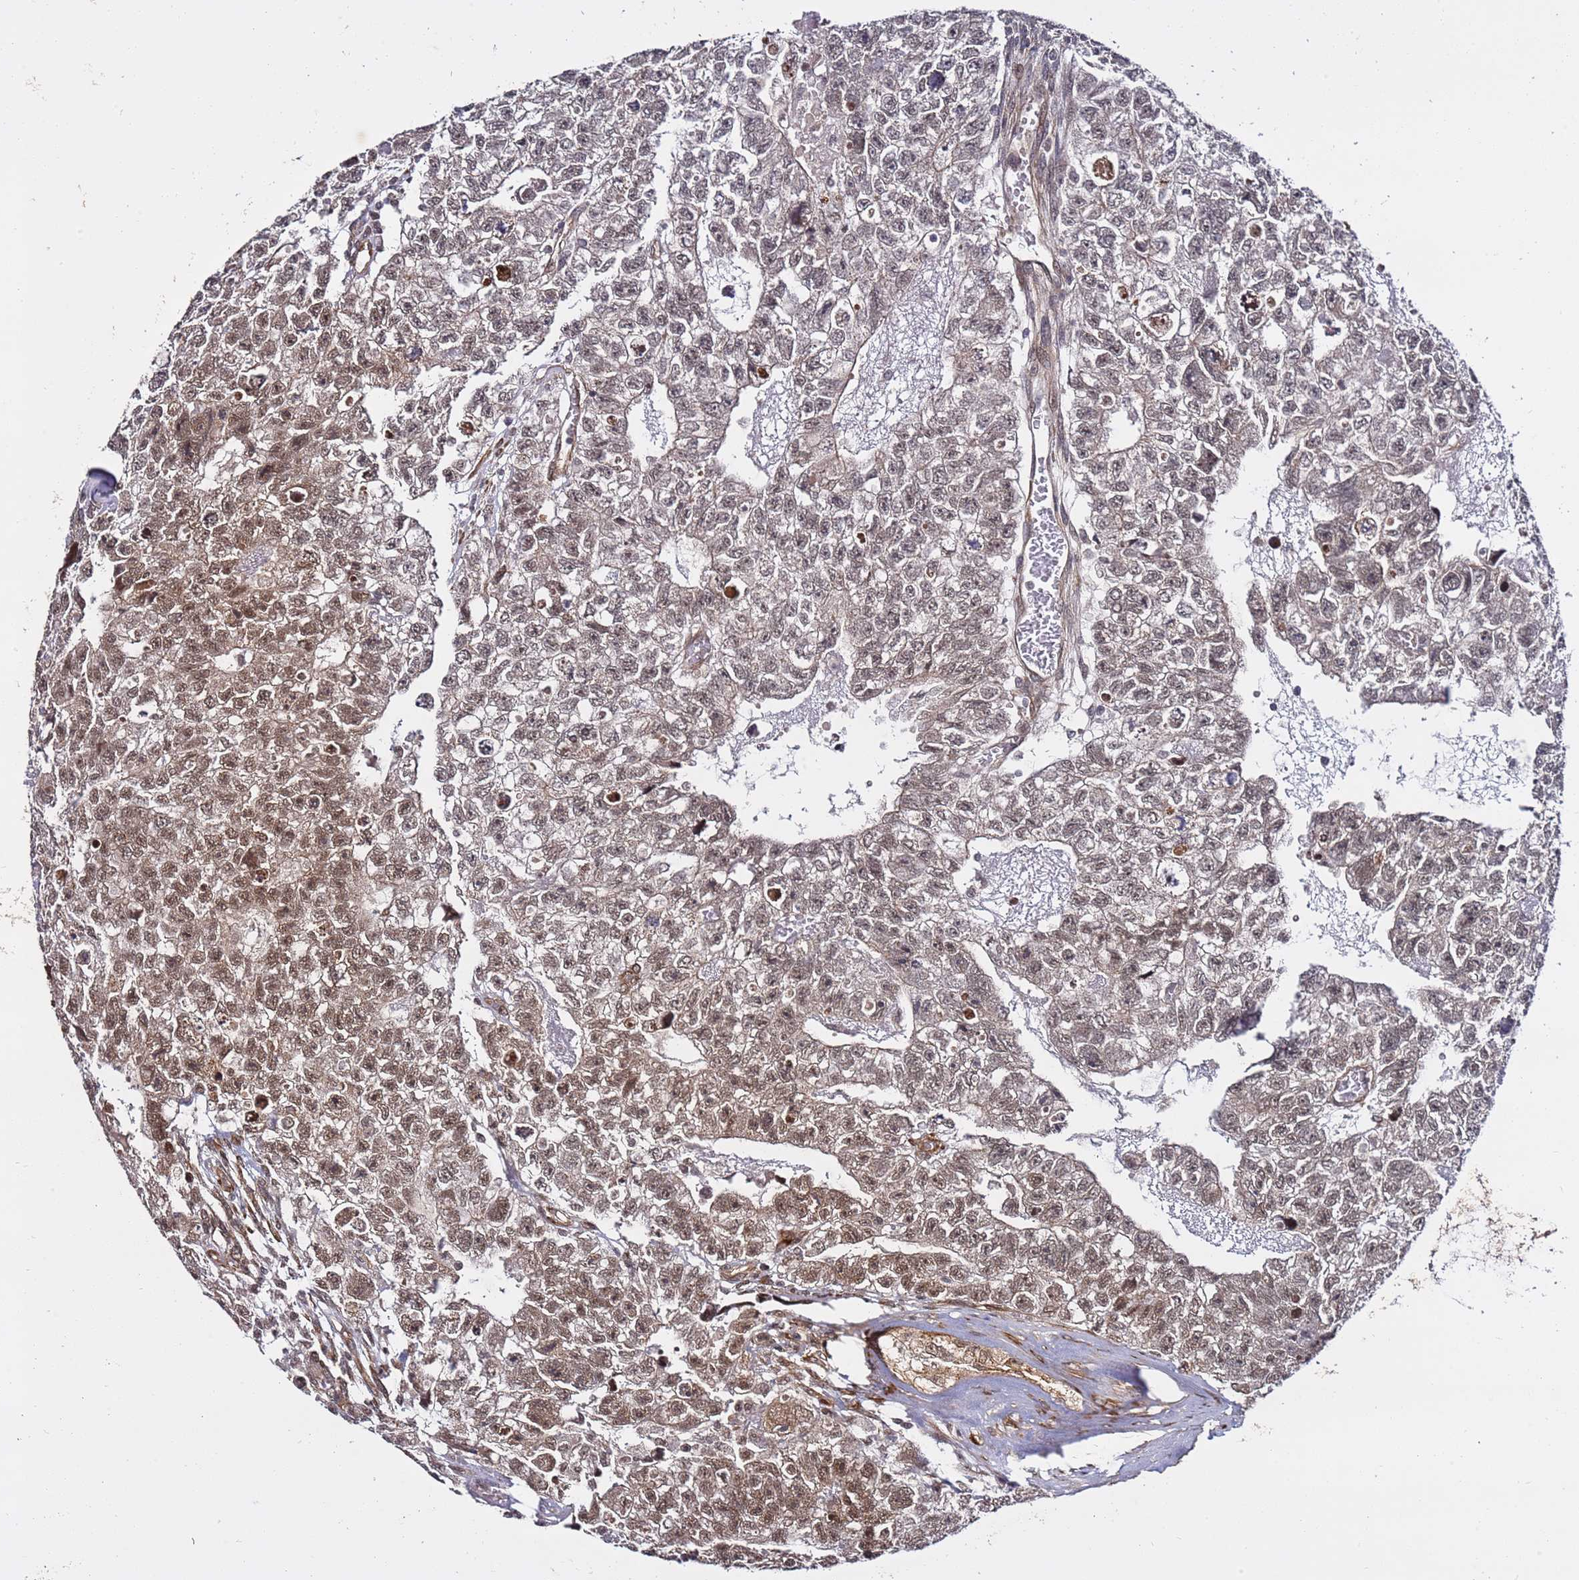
{"staining": {"intensity": "moderate", "quantity": ">75%", "location": "nuclear"}, "tissue": "testis cancer", "cell_type": "Tumor cells", "image_type": "cancer", "snomed": [{"axis": "morphology", "description": "Carcinoma, Embryonal, NOS"}, {"axis": "topography", "description": "Testis"}], "caption": "Testis cancer (embryonal carcinoma) was stained to show a protein in brown. There is medium levels of moderate nuclear staining in about >75% of tumor cells.", "gene": "POLR2D", "patient": {"sex": "male", "age": 26}}